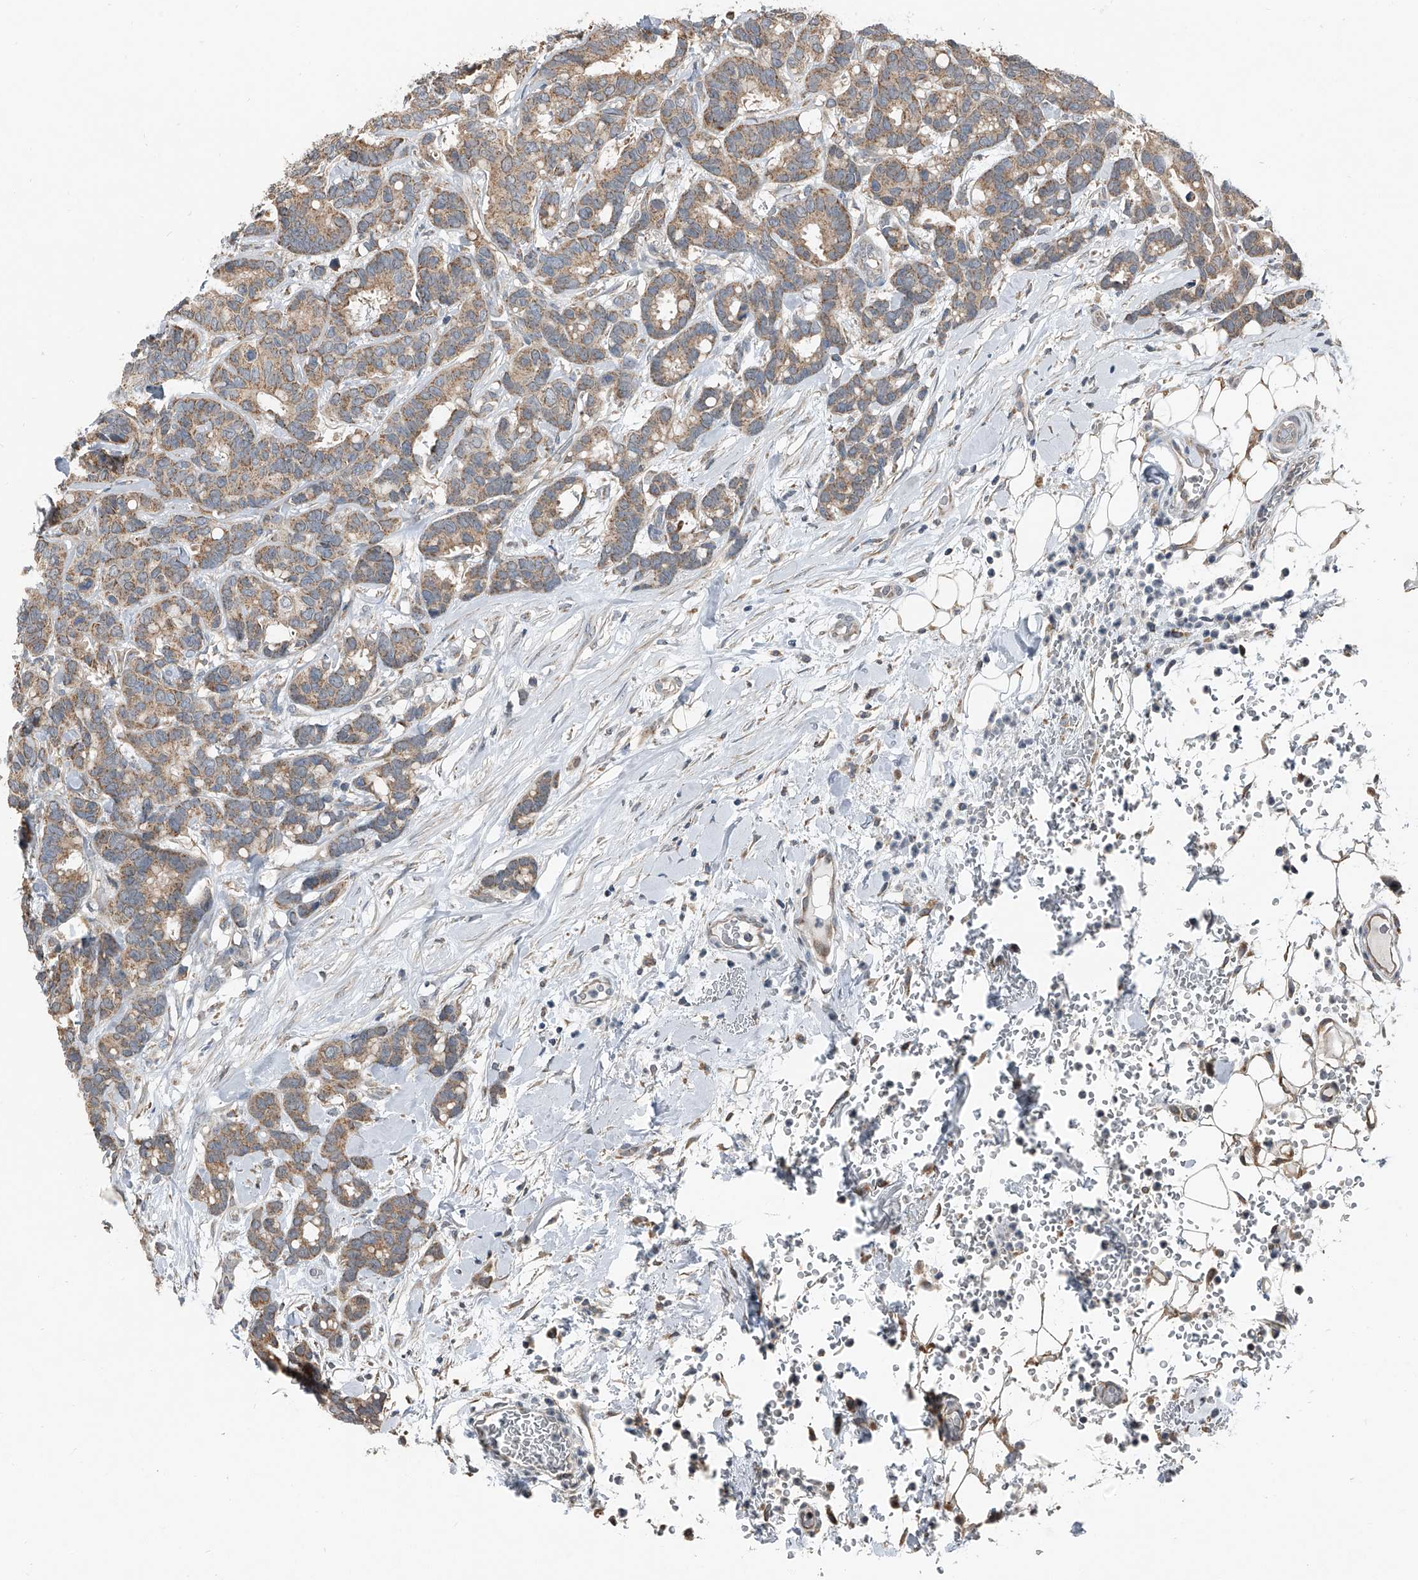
{"staining": {"intensity": "moderate", "quantity": ">75%", "location": "cytoplasmic/membranous"}, "tissue": "breast cancer", "cell_type": "Tumor cells", "image_type": "cancer", "snomed": [{"axis": "morphology", "description": "Duct carcinoma"}, {"axis": "topography", "description": "Breast"}], "caption": "Breast cancer (invasive ductal carcinoma) stained with a brown dye demonstrates moderate cytoplasmic/membranous positive staining in about >75% of tumor cells.", "gene": "CHRNA7", "patient": {"sex": "female", "age": 87}}